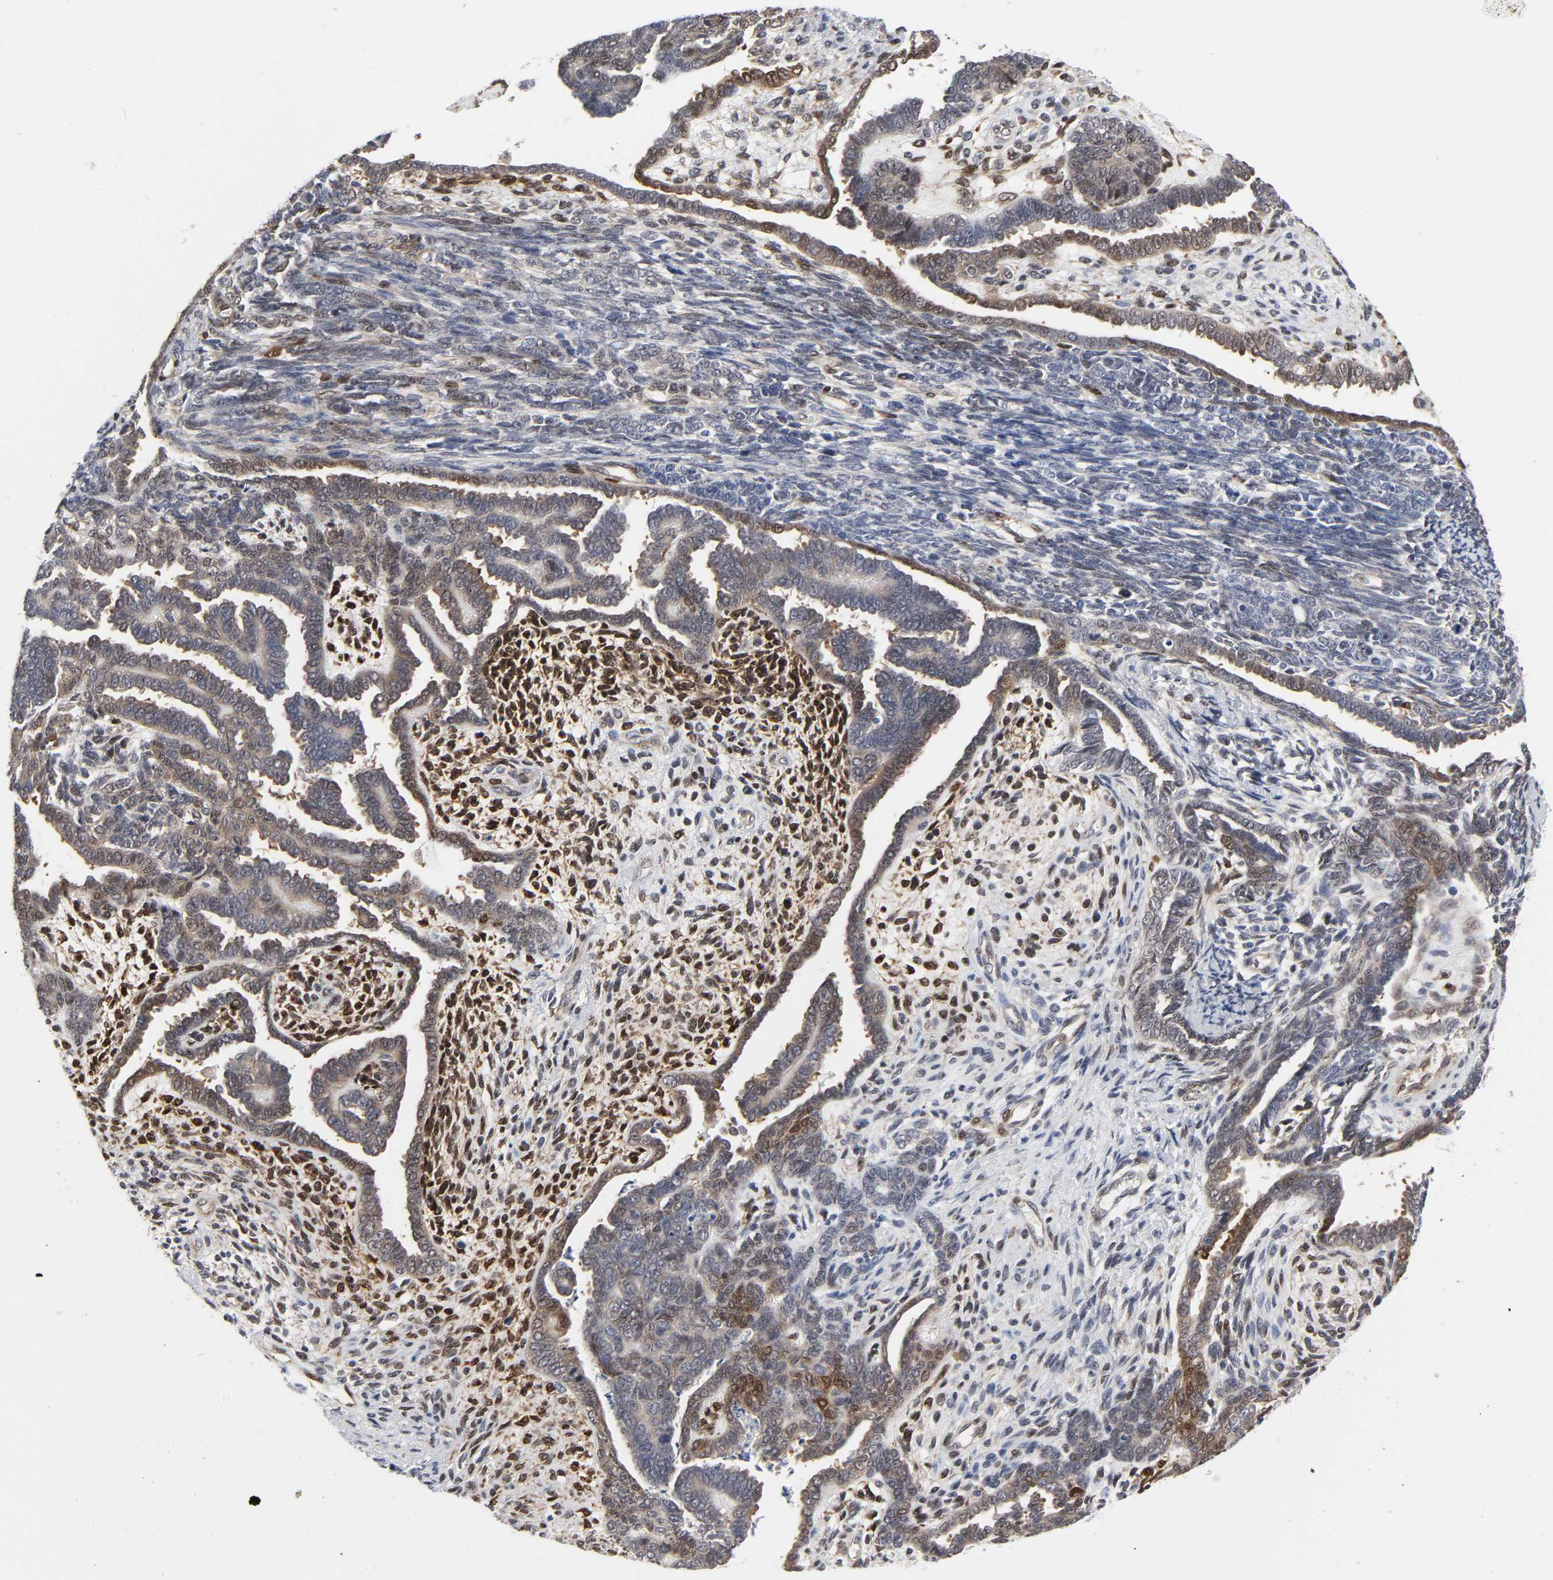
{"staining": {"intensity": "moderate", "quantity": ">75%", "location": "cytoplasmic/membranous"}, "tissue": "endometrial cancer", "cell_type": "Tumor cells", "image_type": "cancer", "snomed": [{"axis": "morphology", "description": "Neoplasm, malignant, NOS"}, {"axis": "topography", "description": "Endometrium"}], "caption": "Immunohistochemistry (IHC) (DAB) staining of endometrial neoplasm (malignant) reveals moderate cytoplasmic/membranous protein expression in approximately >75% of tumor cells.", "gene": "PTEN", "patient": {"sex": "female", "age": 74}}